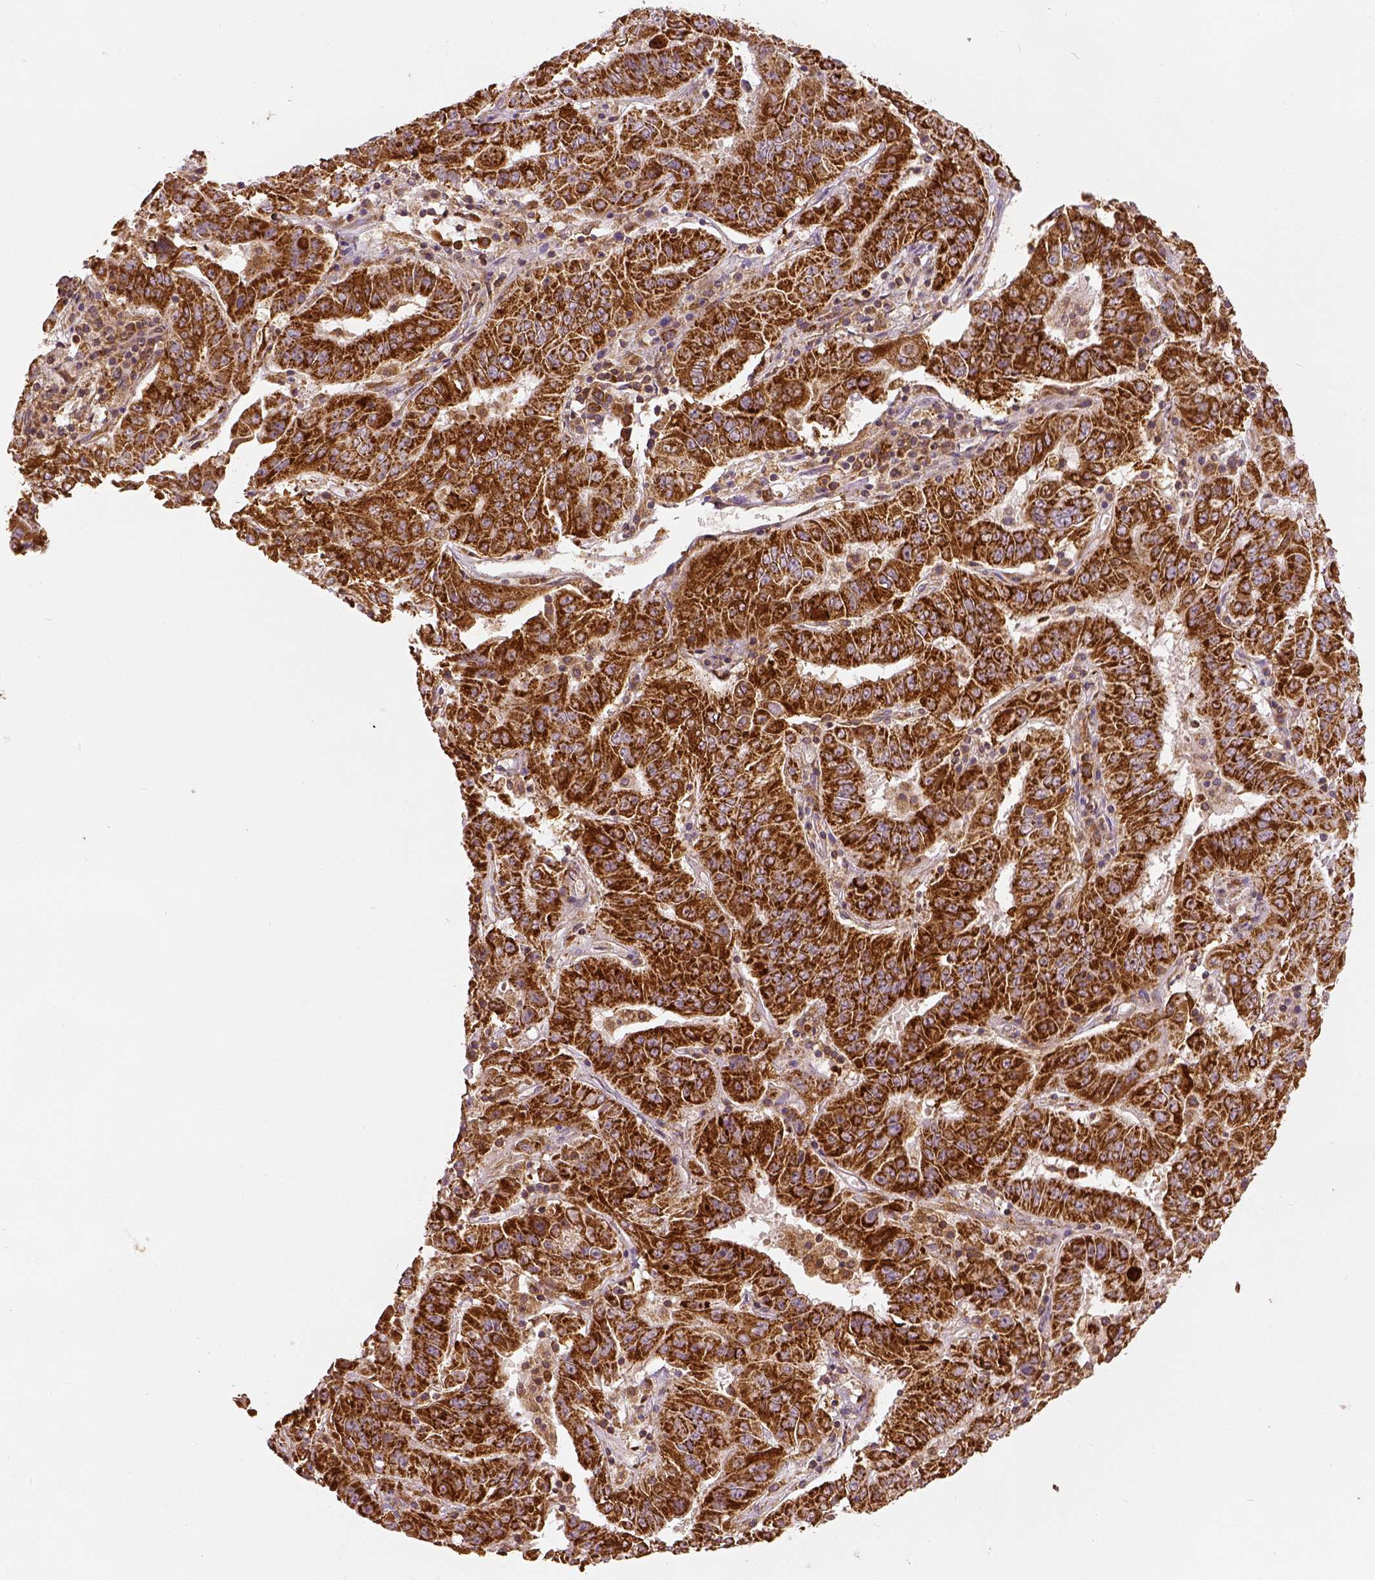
{"staining": {"intensity": "strong", "quantity": ">75%", "location": "cytoplasmic/membranous"}, "tissue": "pancreatic cancer", "cell_type": "Tumor cells", "image_type": "cancer", "snomed": [{"axis": "morphology", "description": "Adenocarcinoma, NOS"}, {"axis": "topography", "description": "Pancreas"}], "caption": "This micrograph demonstrates immunohistochemistry staining of pancreatic cancer, with high strong cytoplasmic/membranous positivity in about >75% of tumor cells.", "gene": "PGAM5", "patient": {"sex": "male", "age": 63}}